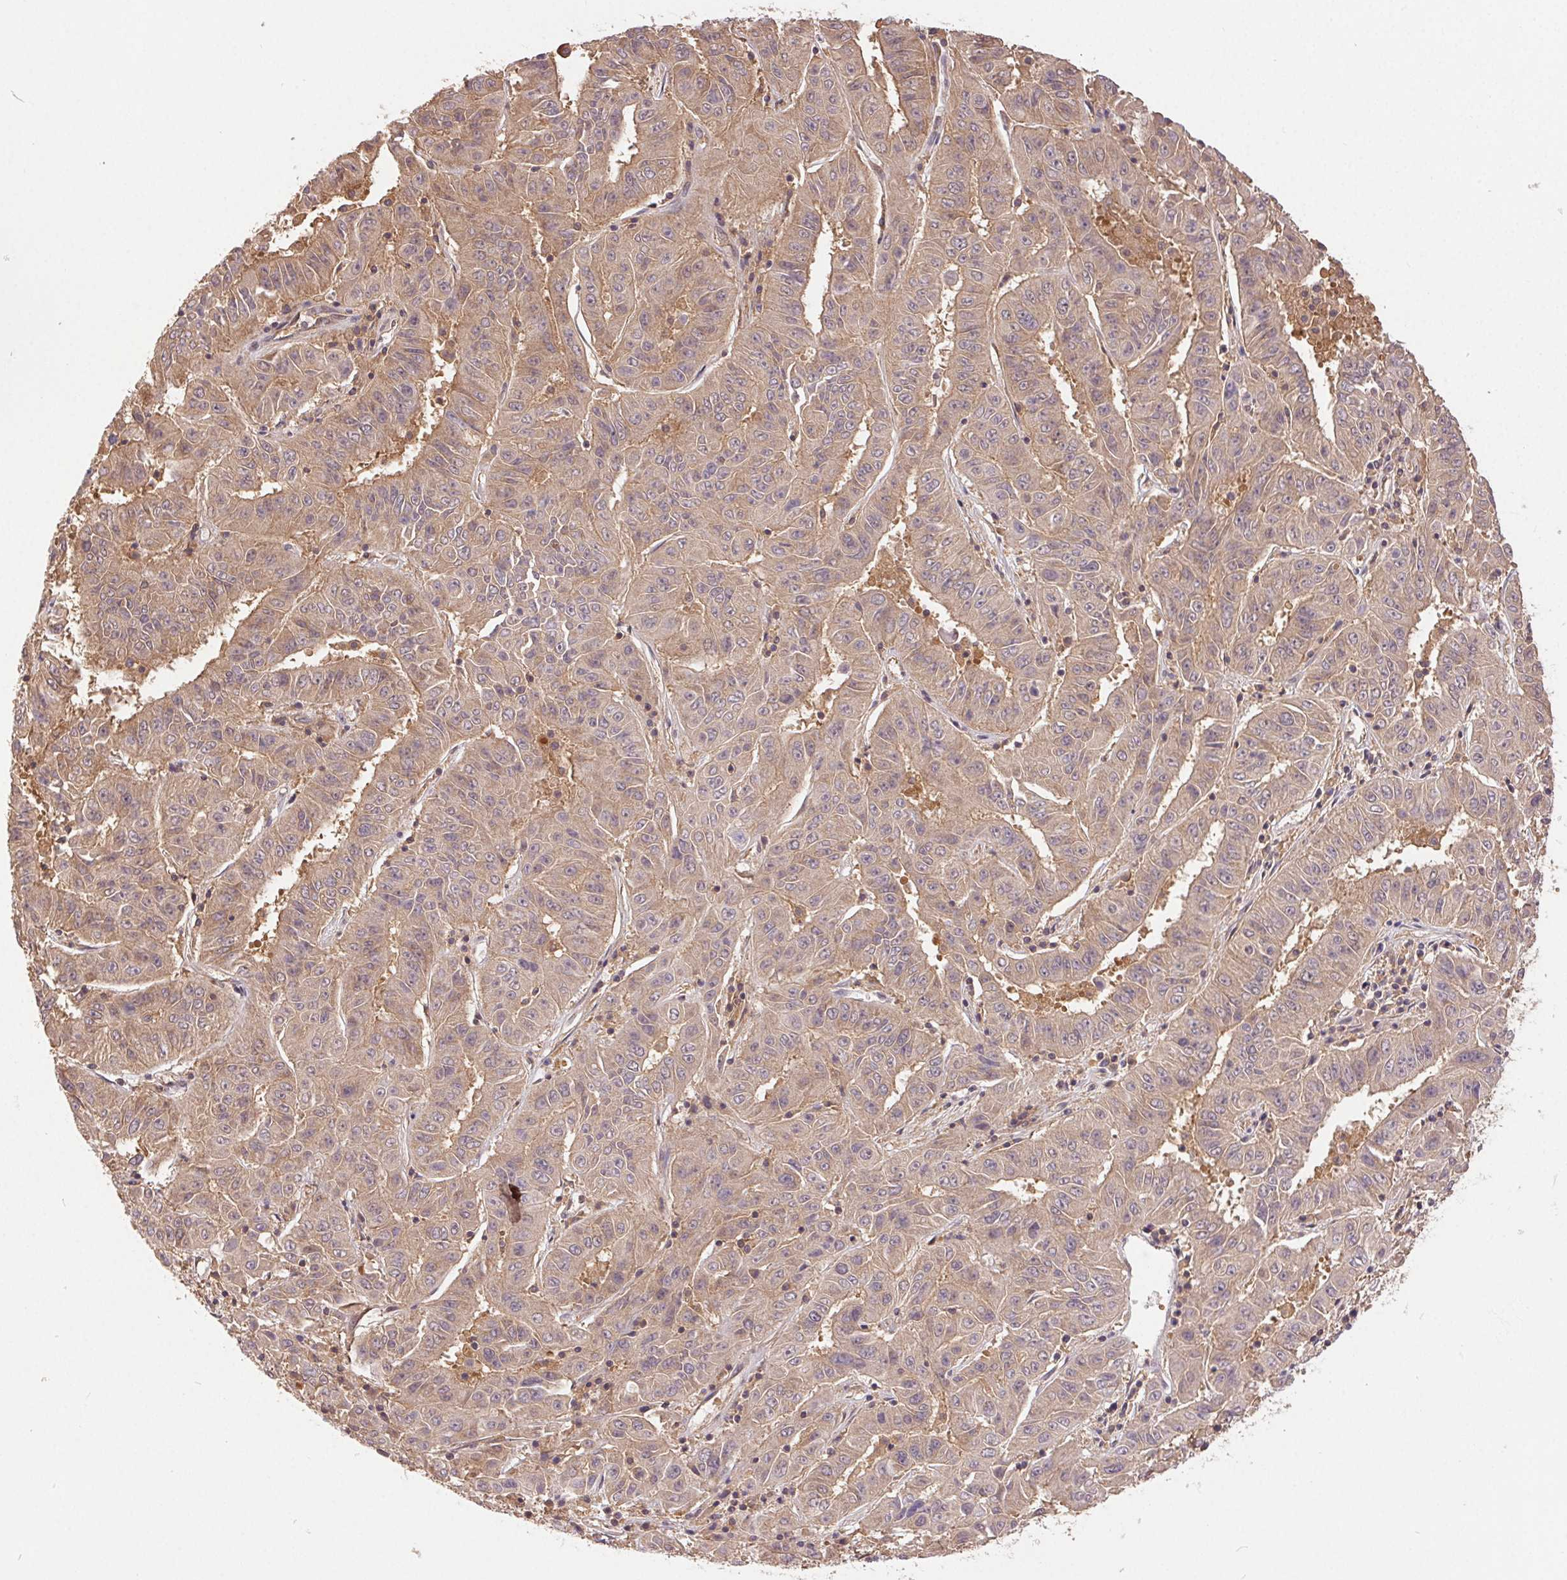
{"staining": {"intensity": "weak", "quantity": ">75%", "location": "cytoplasmic/membranous"}, "tissue": "pancreatic cancer", "cell_type": "Tumor cells", "image_type": "cancer", "snomed": [{"axis": "morphology", "description": "Adenocarcinoma, NOS"}, {"axis": "topography", "description": "Pancreas"}], "caption": "IHC (DAB) staining of pancreatic cancer (adenocarcinoma) displays weak cytoplasmic/membranous protein staining in about >75% of tumor cells.", "gene": "GDI2", "patient": {"sex": "male", "age": 63}}